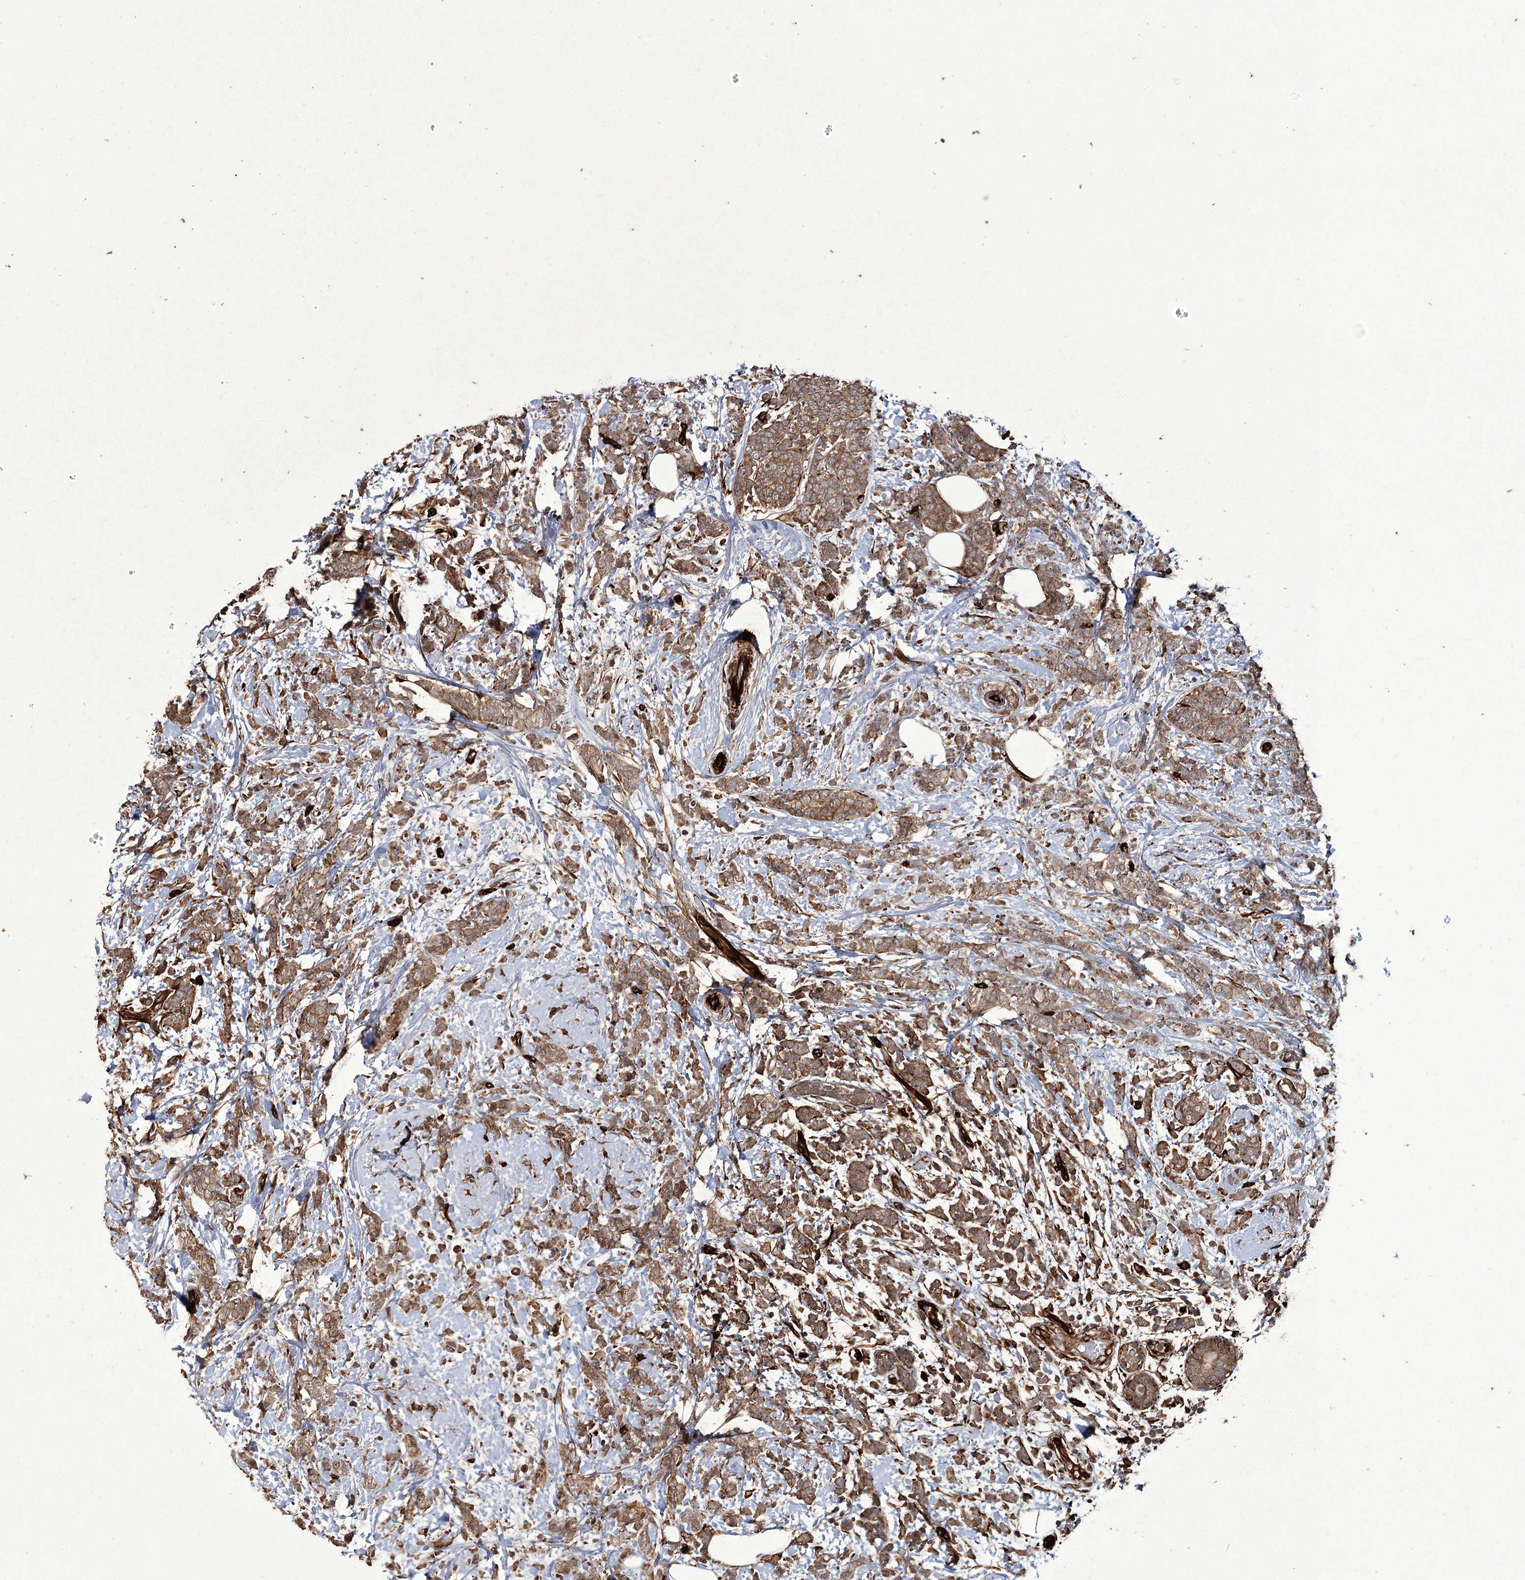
{"staining": {"intensity": "moderate", "quantity": ">75%", "location": "cytoplasmic/membranous"}, "tissue": "breast cancer", "cell_type": "Tumor cells", "image_type": "cancer", "snomed": [{"axis": "morphology", "description": "Lobular carcinoma"}, {"axis": "topography", "description": "Breast"}], "caption": "Breast lobular carcinoma was stained to show a protein in brown. There is medium levels of moderate cytoplasmic/membranous expression in about >75% of tumor cells.", "gene": "RPAP3", "patient": {"sex": "female", "age": 58}}